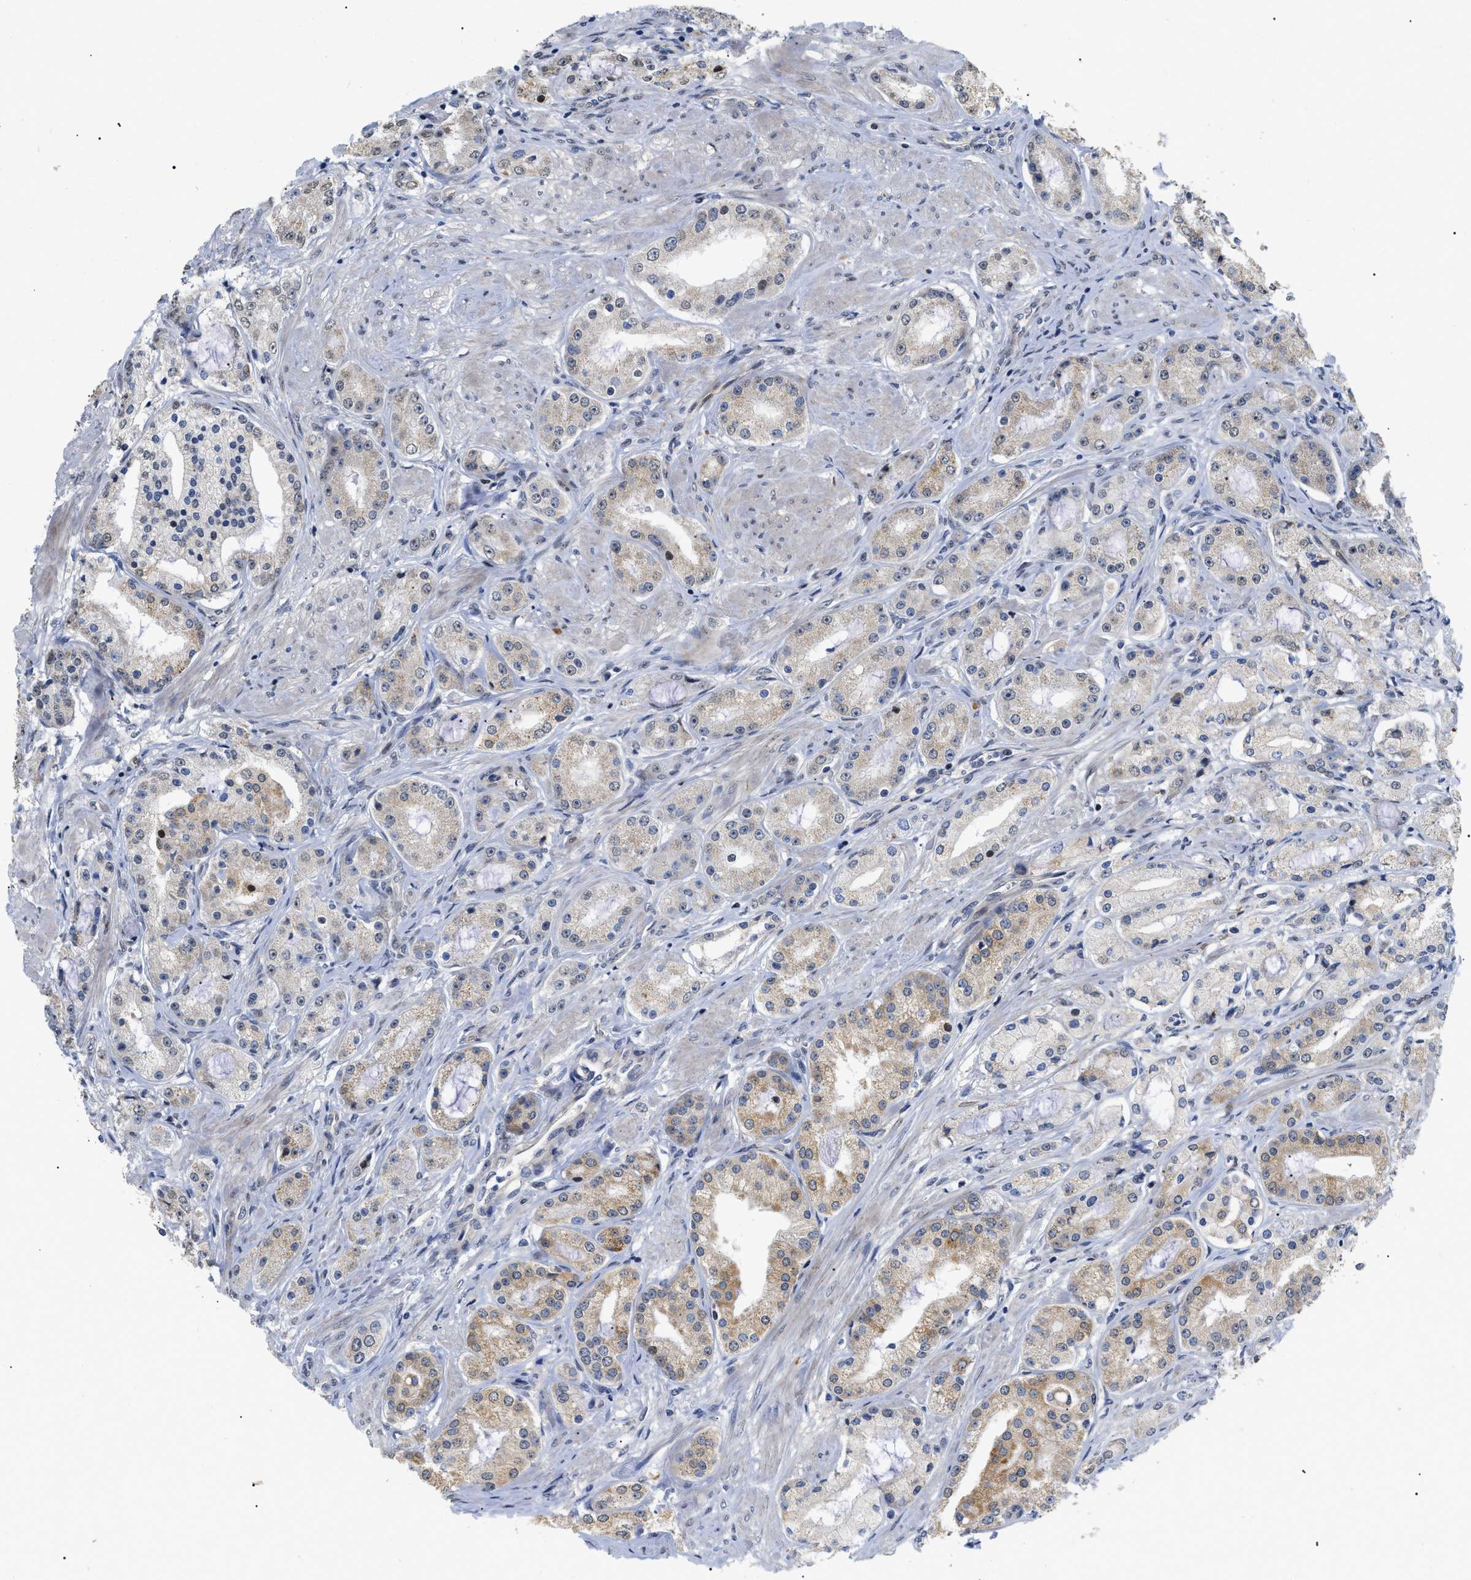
{"staining": {"intensity": "negative", "quantity": "none", "location": "none"}, "tissue": "prostate cancer", "cell_type": "Tumor cells", "image_type": "cancer", "snomed": [{"axis": "morphology", "description": "Adenocarcinoma, Low grade"}, {"axis": "topography", "description": "Prostate"}], "caption": "Tumor cells are negative for brown protein staining in prostate cancer.", "gene": "SFXN5", "patient": {"sex": "male", "age": 63}}